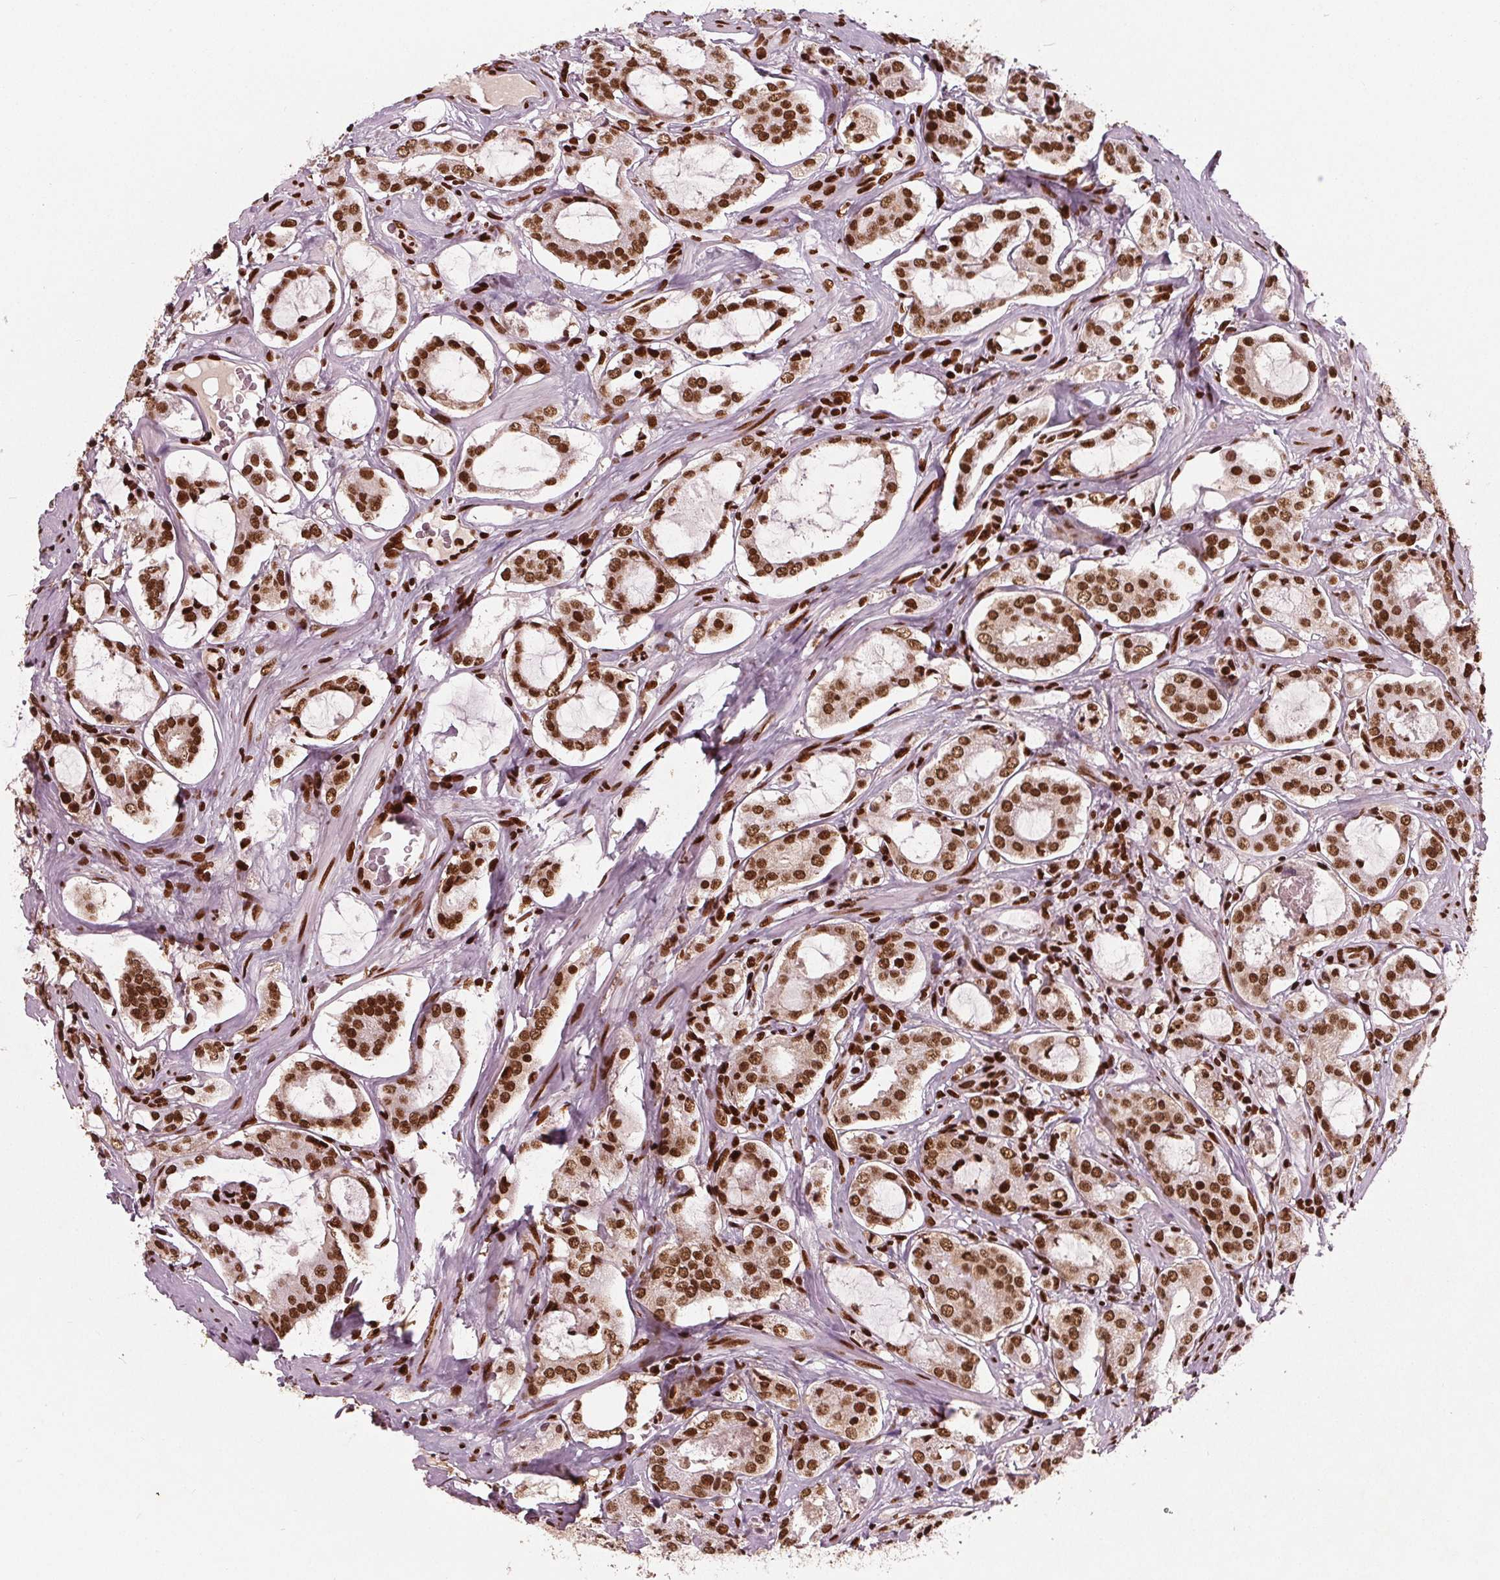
{"staining": {"intensity": "strong", "quantity": ">75%", "location": "nuclear"}, "tissue": "prostate cancer", "cell_type": "Tumor cells", "image_type": "cancer", "snomed": [{"axis": "morphology", "description": "Adenocarcinoma, NOS"}, {"axis": "topography", "description": "Prostate"}], "caption": "A histopathology image of prostate cancer stained for a protein reveals strong nuclear brown staining in tumor cells.", "gene": "BRD4", "patient": {"sex": "male", "age": 66}}